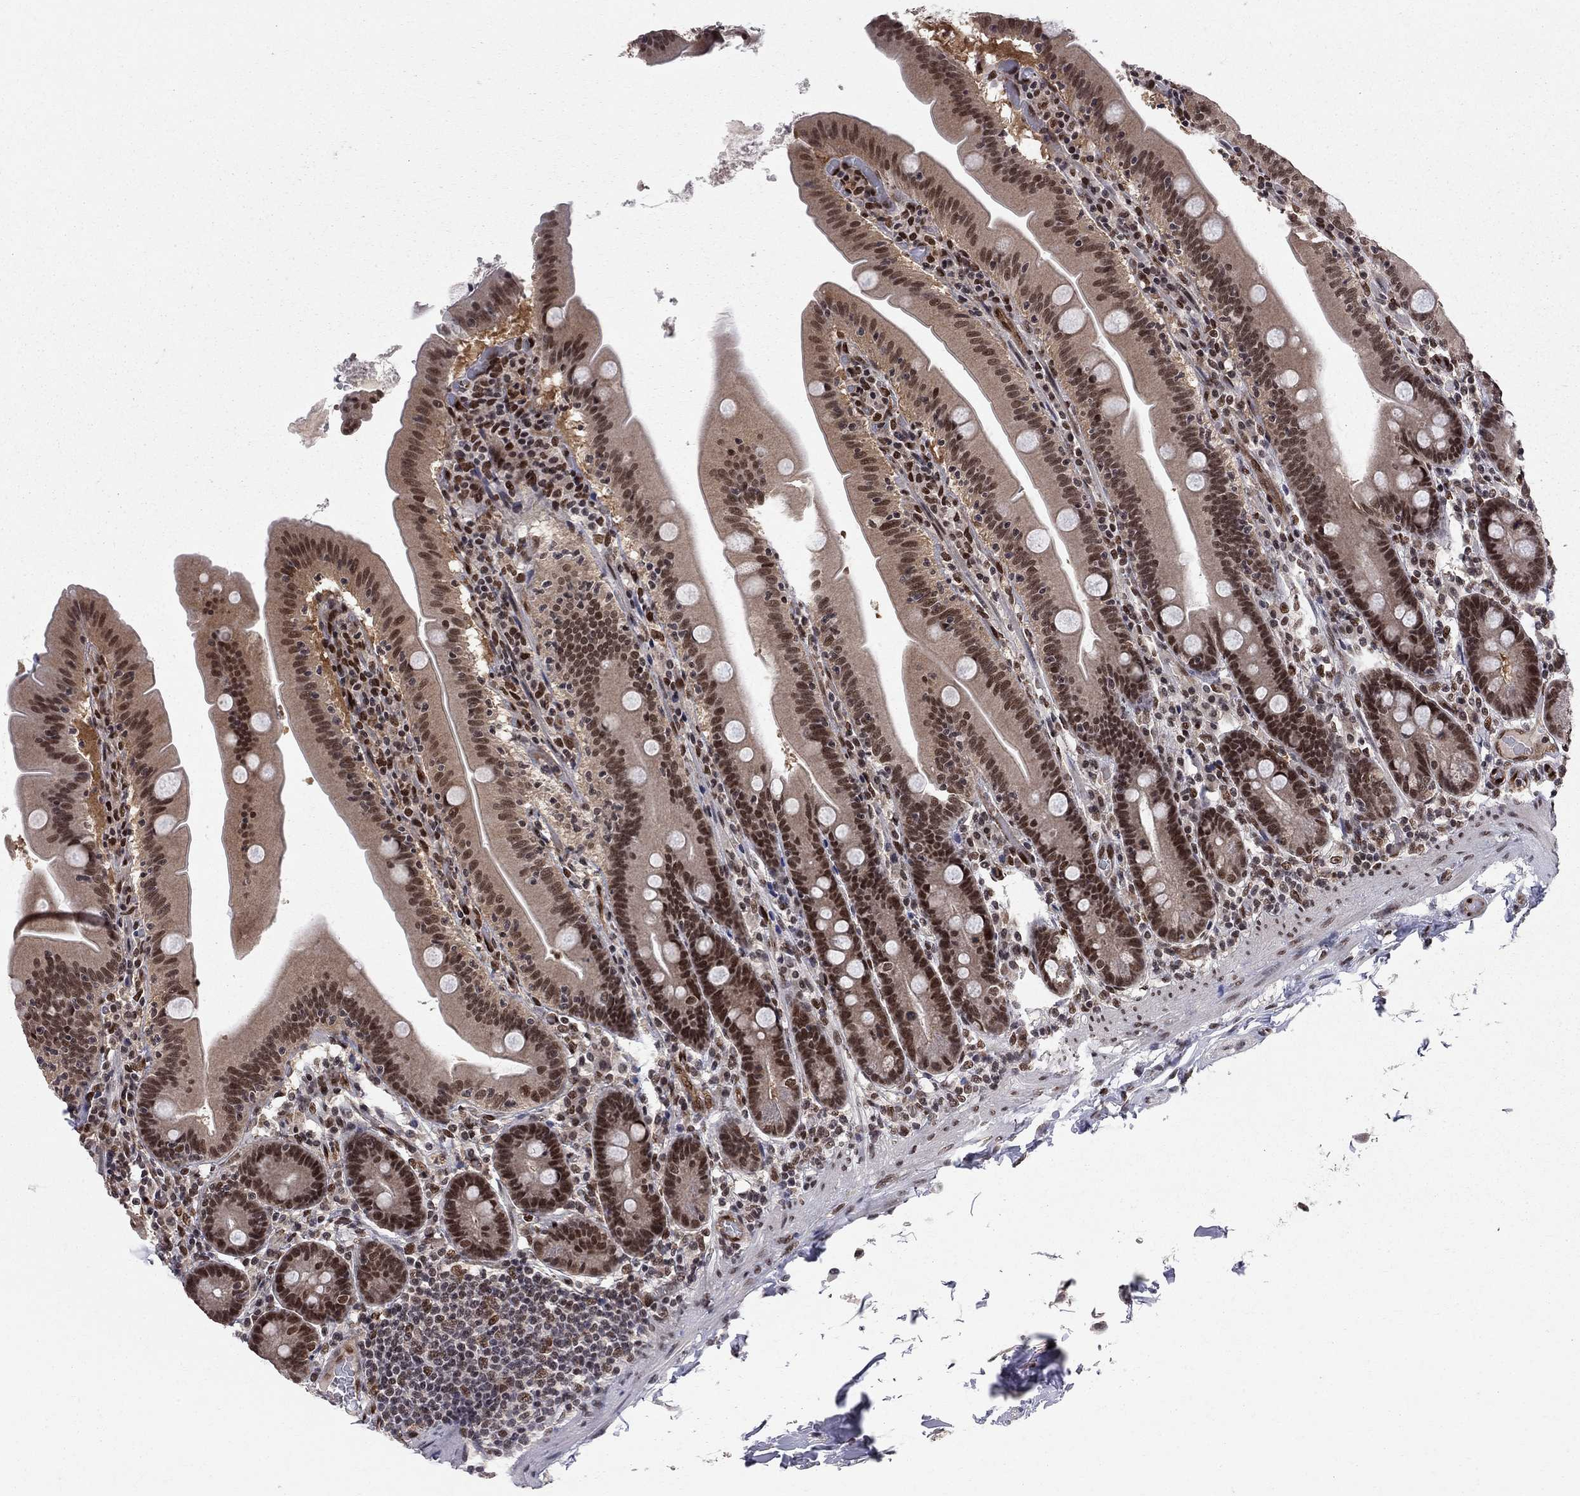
{"staining": {"intensity": "strong", "quantity": "25%-75%", "location": "nuclear"}, "tissue": "small intestine", "cell_type": "Glandular cells", "image_type": "normal", "snomed": [{"axis": "morphology", "description": "Normal tissue, NOS"}, {"axis": "topography", "description": "Small intestine"}], "caption": "DAB (3,3'-diaminobenzidine) immunohistochemical staining of normal small intestine demonstrates strong nuclear protein expression in approximately 25%-75% of glandular cells.", "gene": "SAP30L", "patient": {"sex": "male", "age": 37}}